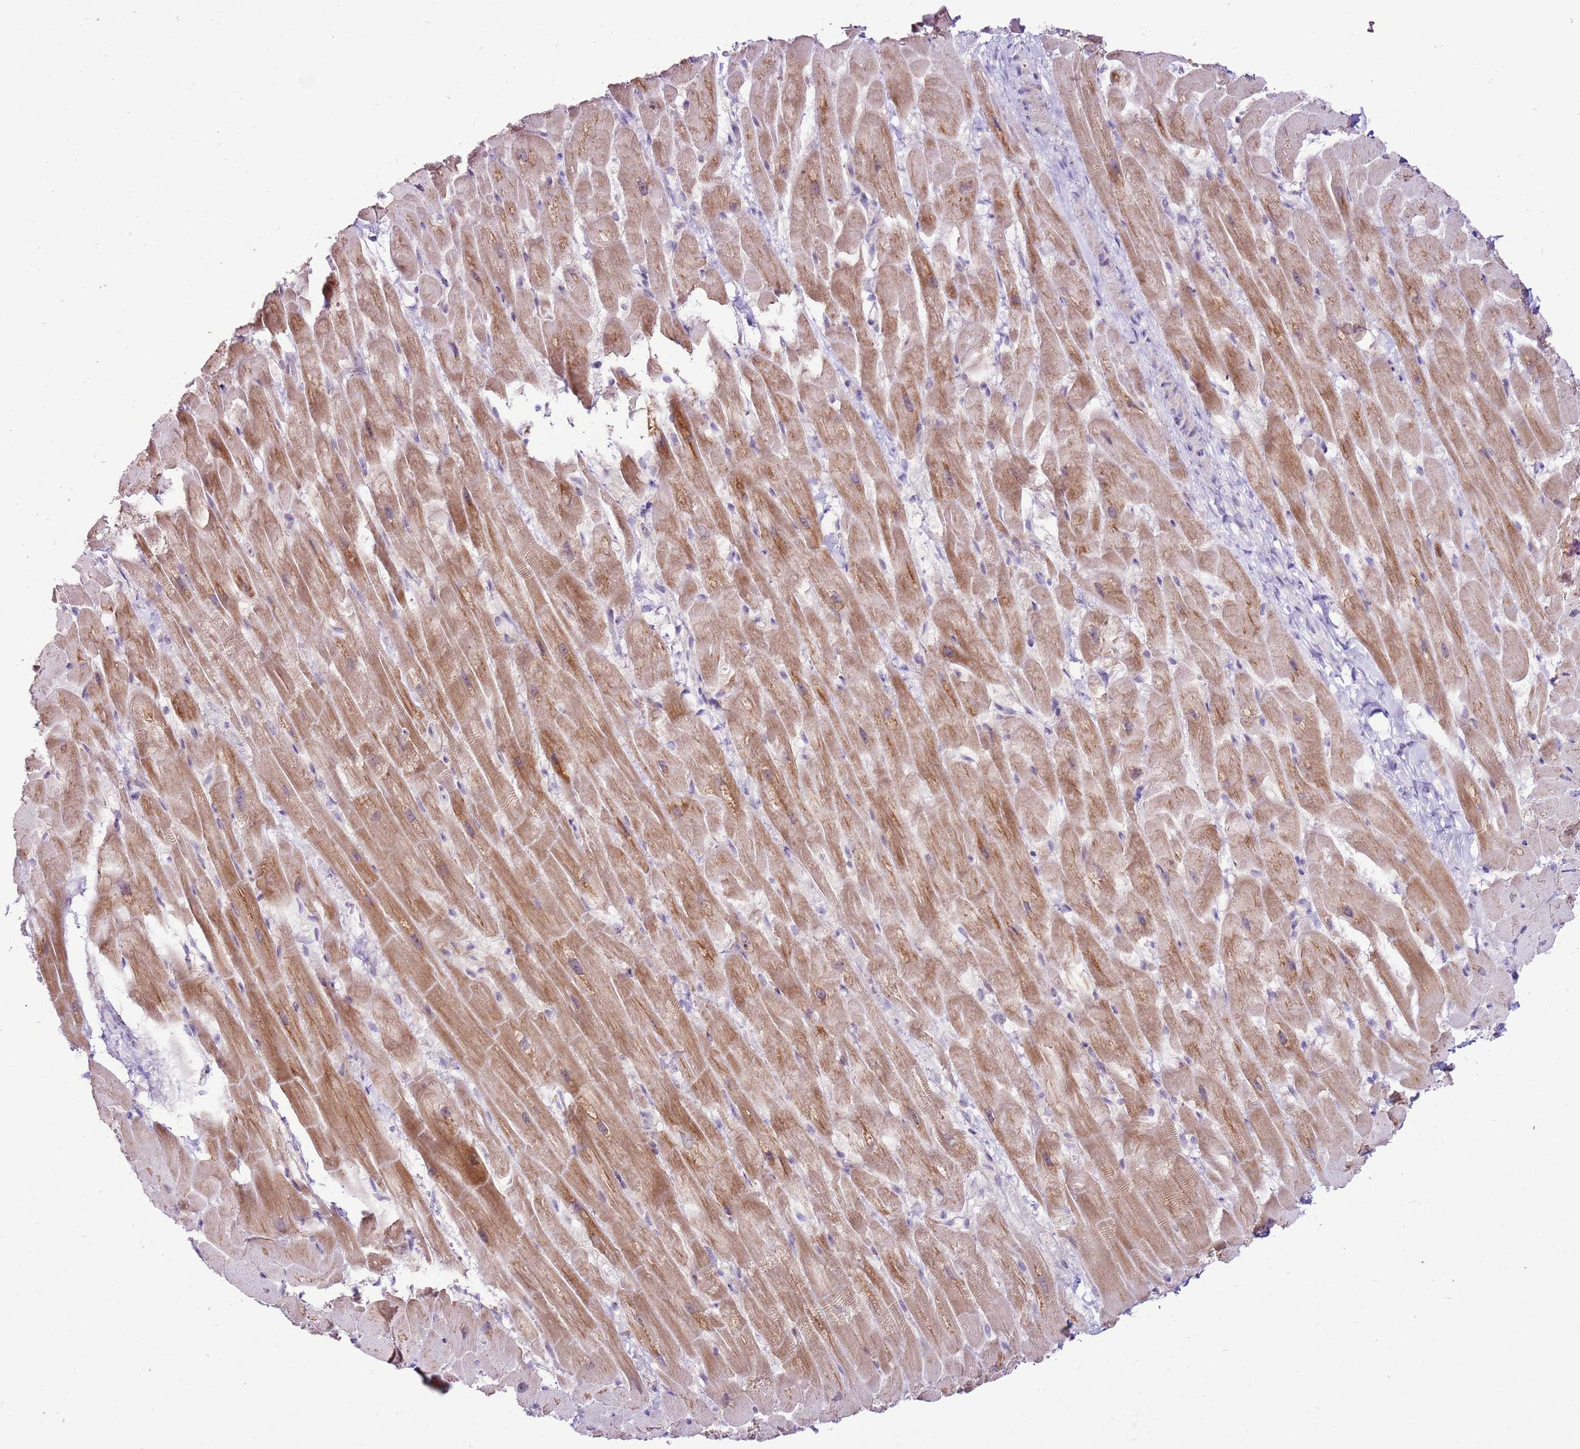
{"staining": {"intensity": "moderate", "quantity": ">75%", "location": "cytoplasmic/membranous"}, "tissue": "heart muscle", "cell_type": "Cardiomyocytes", "image_type": "normal", "snomed": [{"axis": "morphology", "description": "Normal tissue, NOS"}, {"axis": "topography", "description": "Heart"}], "caption": "Protein expression analysis of benign heart muscle reveals moderate cytoplasmic/membranous expression in about >75% of cardiomyocytes. The protein of interest is stained brown, and the nuclei are stained in blue (DAB IHC with brightfield microscopy, high magnification).", "gene": "MRPL36", "patient": {"sex": "male", "age": 37}}